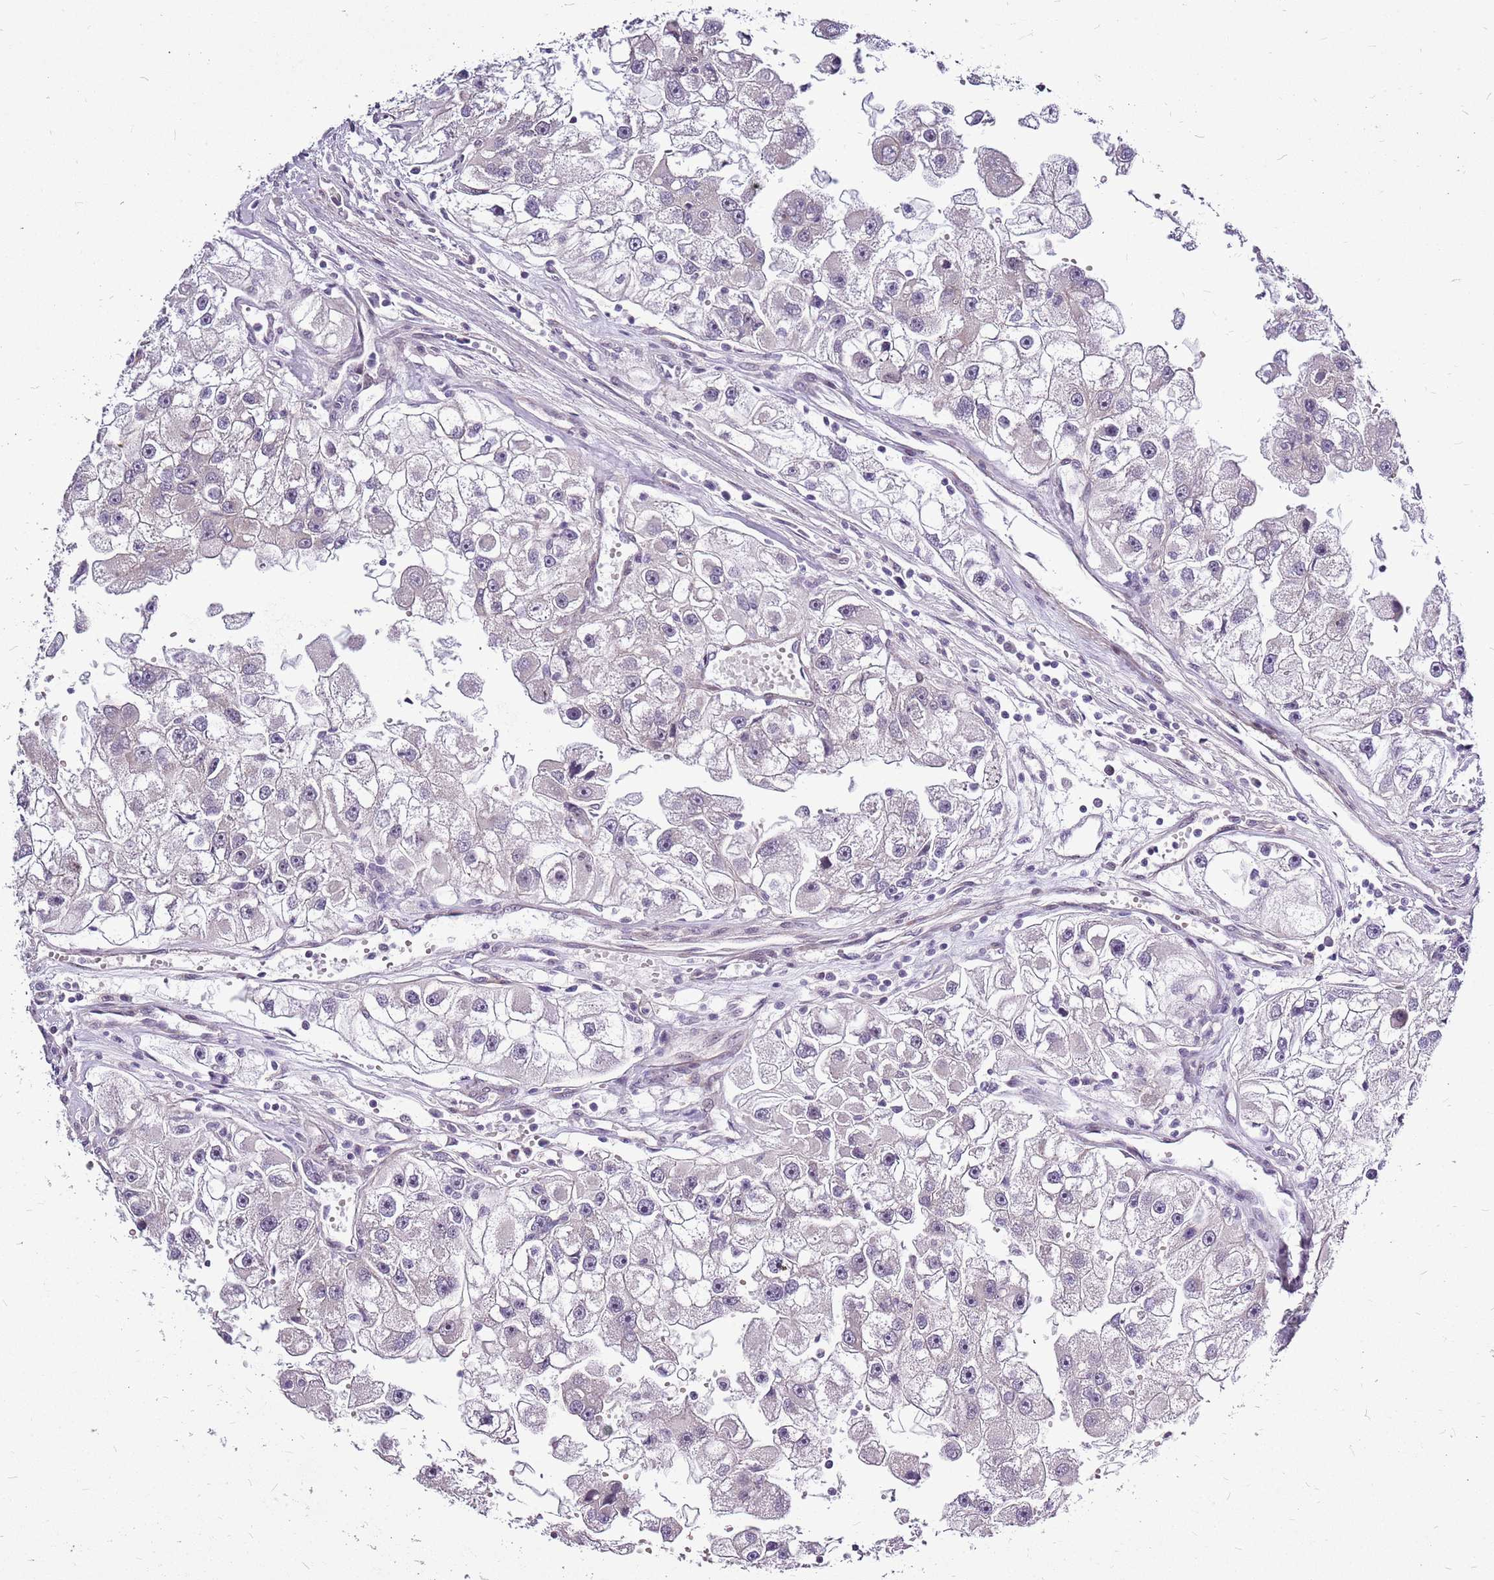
{"staining": {"intensity": "negative", "quantity": "none", "location": "none"}, "tissue": "renal cancer", "cell_type": "Tumor cells", "image_type": "cancer", "snomed": [{"axis": "morphology", "description": "Adenocarcinoma, NOS"}, {"axis": "topography", "description": "Kidney"}], "caption": "DAB immunohistochemical staining of human renal cancer shows no significant staining in tumor cells.", "gene": "CCDC166", "patient": {"sex": "male", "age": 63}}